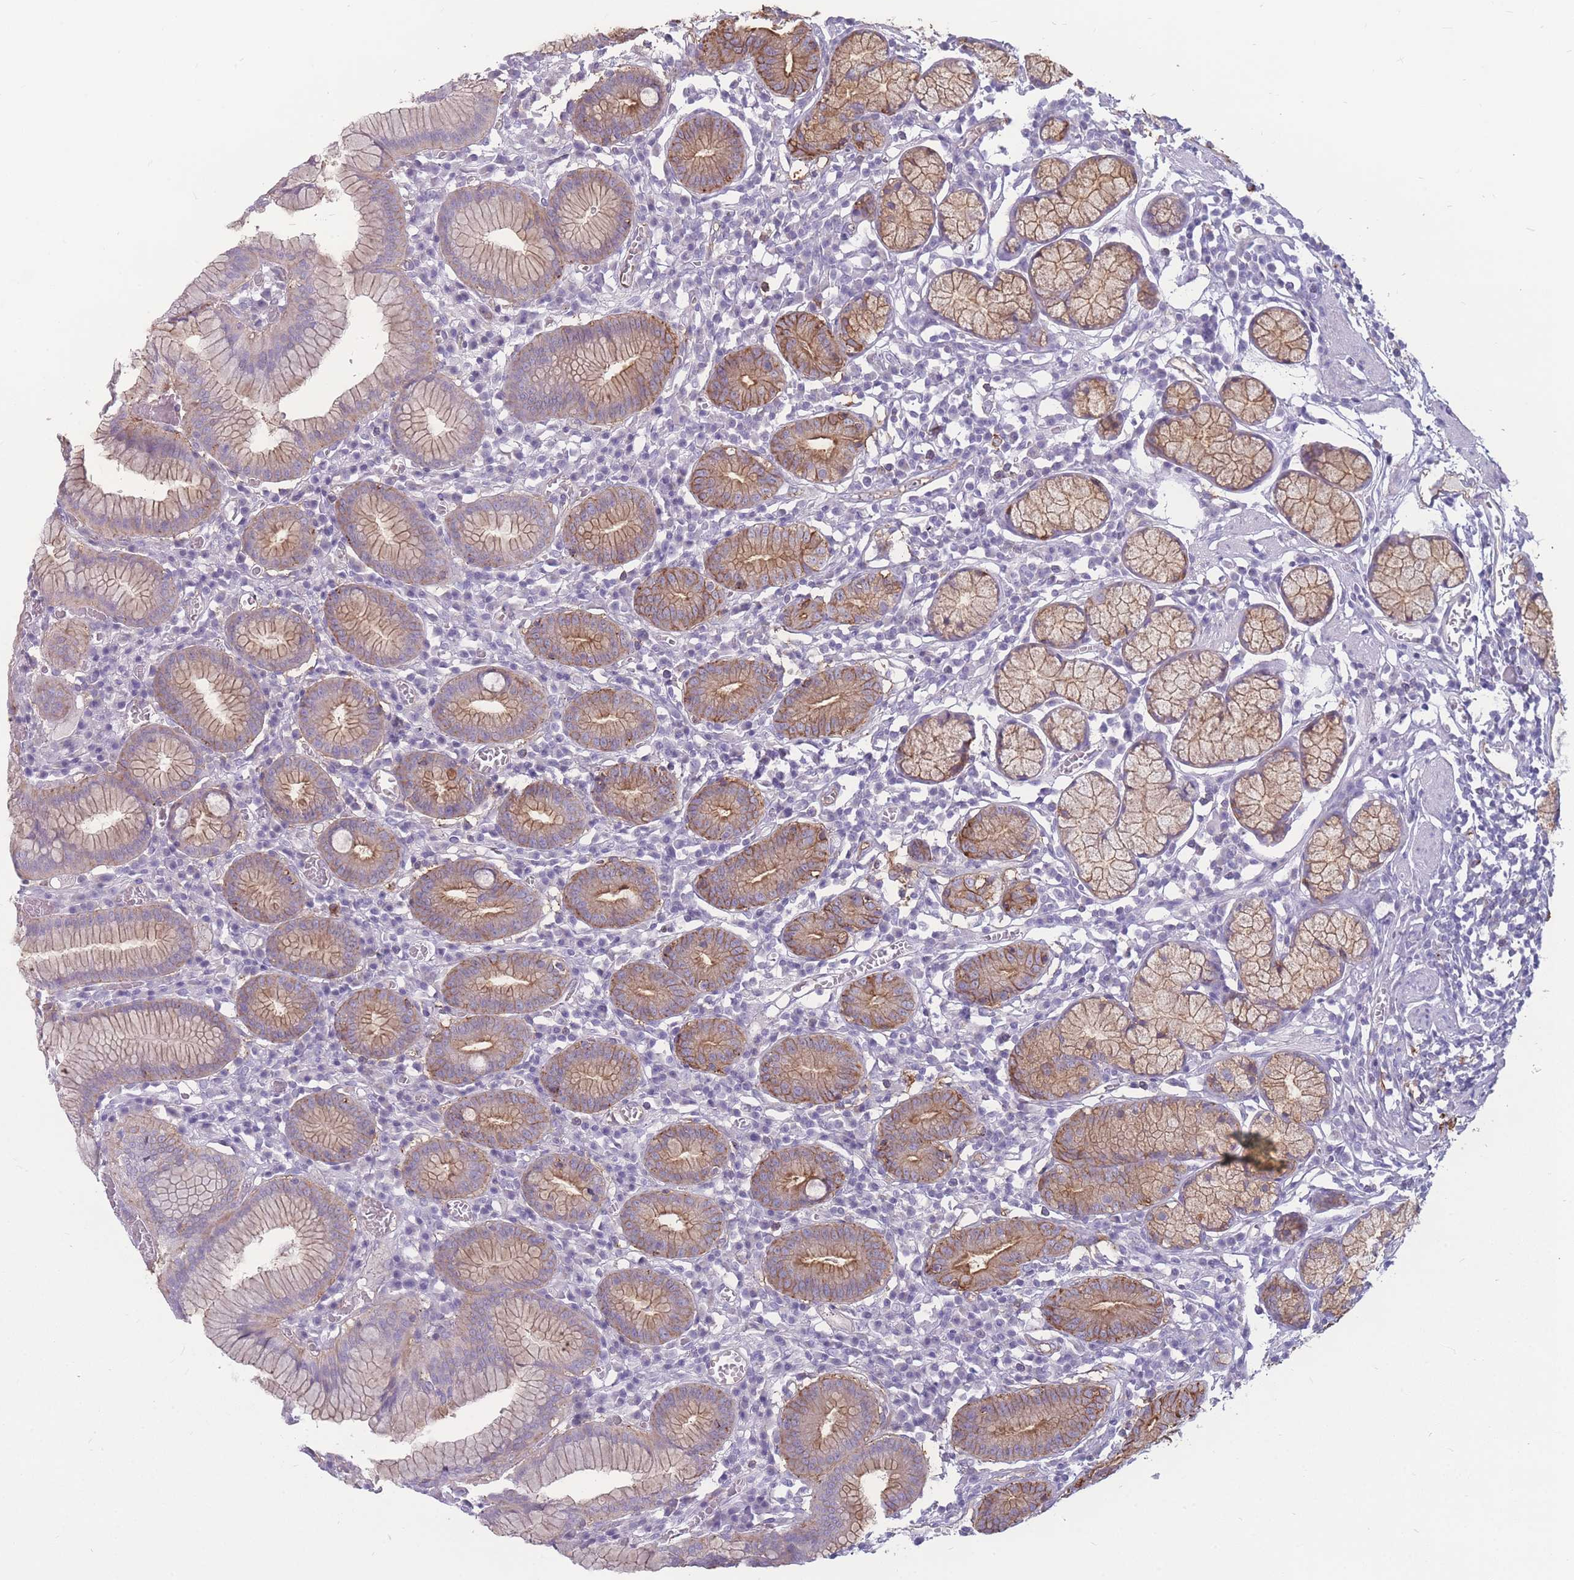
{"staining": {"intensity": "moderate", "quantity": "25%-75%", "location": "cytoplasmic/membranous"}, "tissue": "stomach", "cell_type": "Glandular cells", "image_type": "normal", "snomed": [{"axis": "morphology", "description": "Normal tissue, NOS"}, {"axis": "topography", "description": "Stomach"}], "caption": "Immunohistochemical staining of benign human stomach shows medium levels of moderate cytoplasmic/membranous staining in approximately 25%-75% of glandular cells.", "gene": "GNA11", "patient": {"sex": "male", "age": 55}}